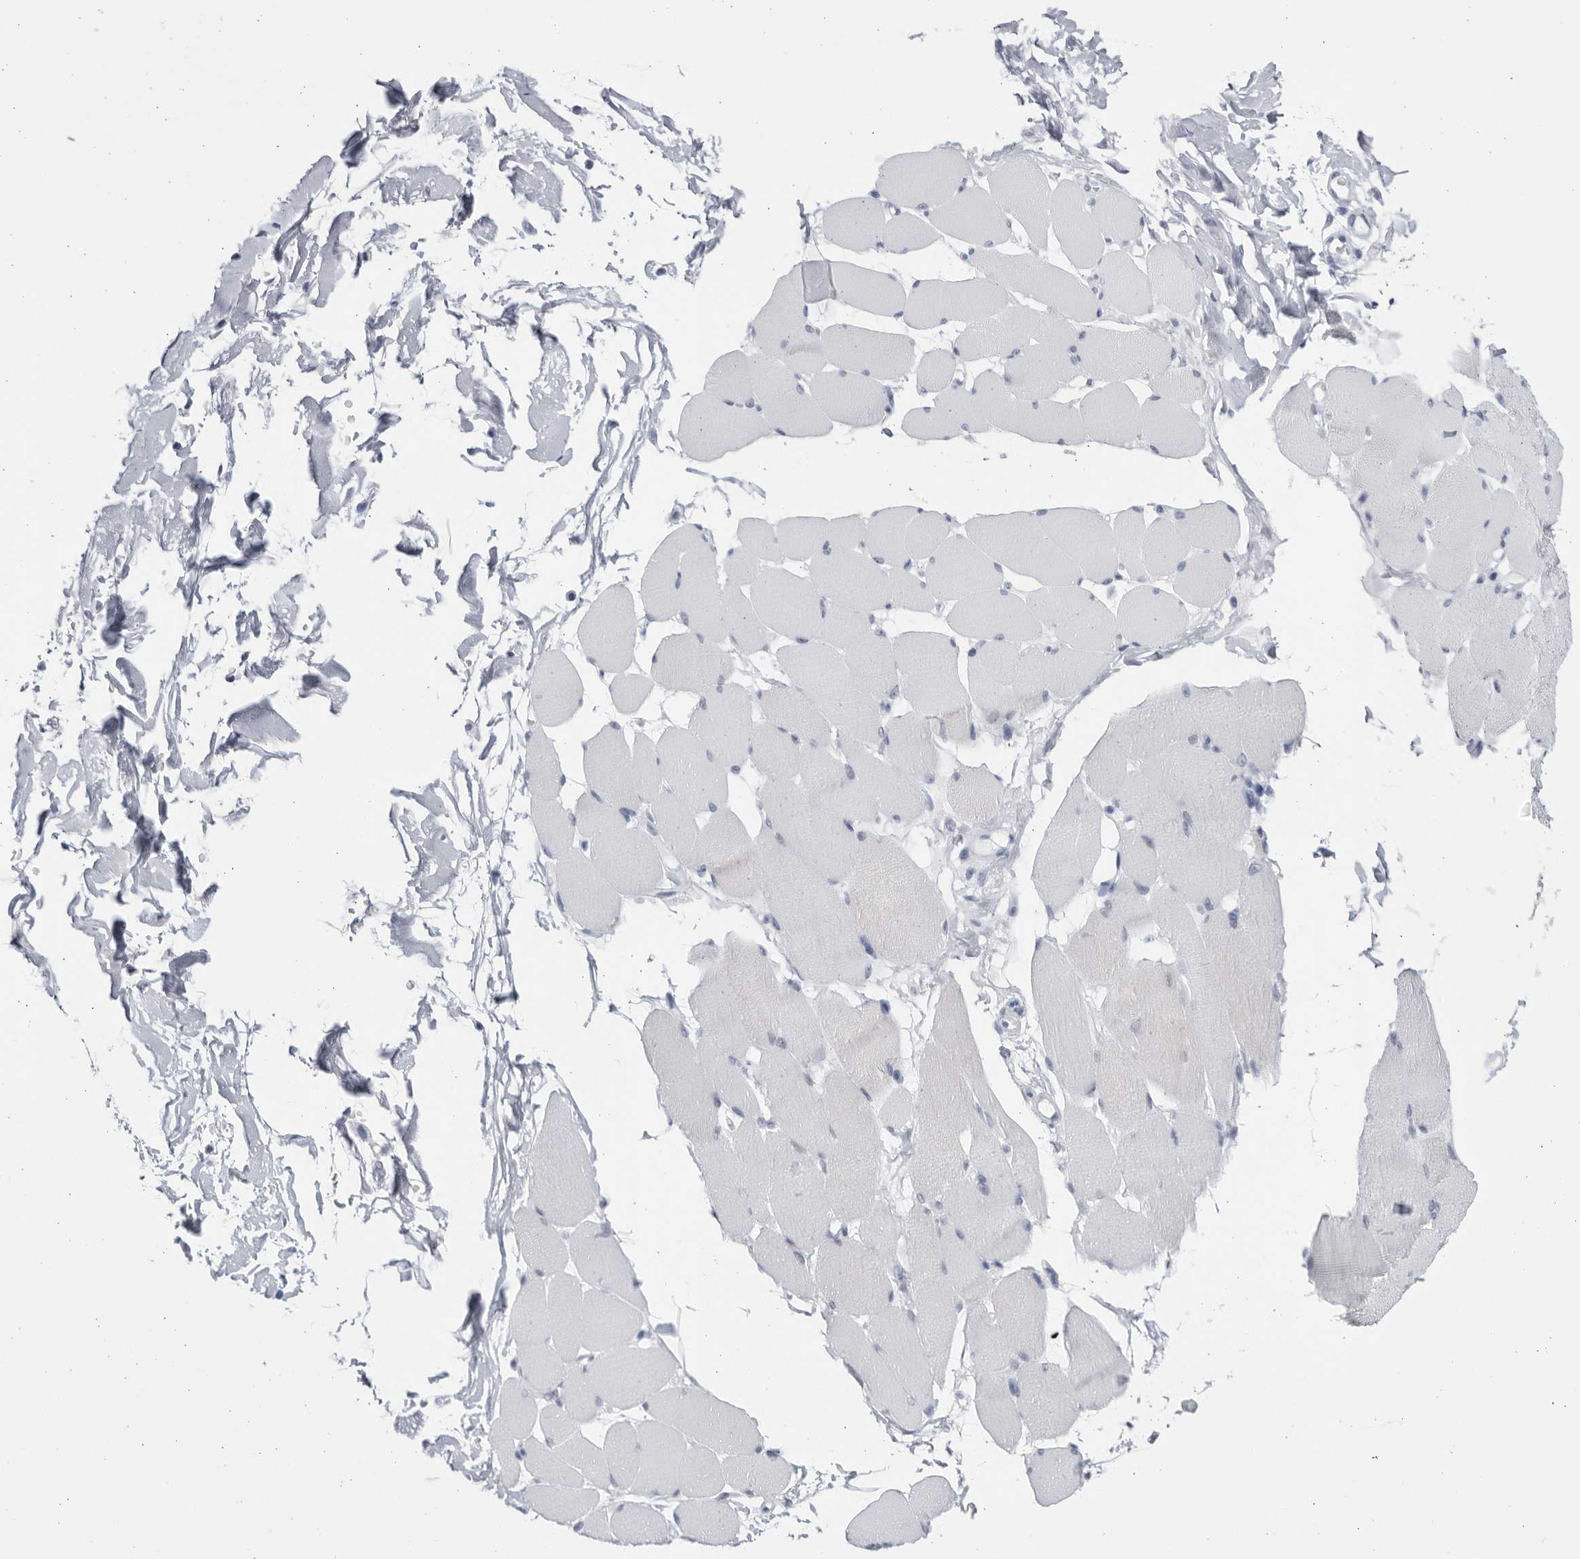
{"staining": {"intensity": "negative", "quantity": "none", "location": "none"}, "tissue": "skeletal muscle", "cell_type": "Myocytes", "image_type": "normal", "snomed": [{"axis": "morphology", "description": "Normal tissue, NOS"}, {"axis": "topography", "description": "Skin"}, {"axis": "topography", "description": "Skeletal muscle"}], "caption": "The image displays no significant staining in myocytes of skeletal muscle.", "gene": "CCDC181", "patient": {"sex": "male", "age": 83}}